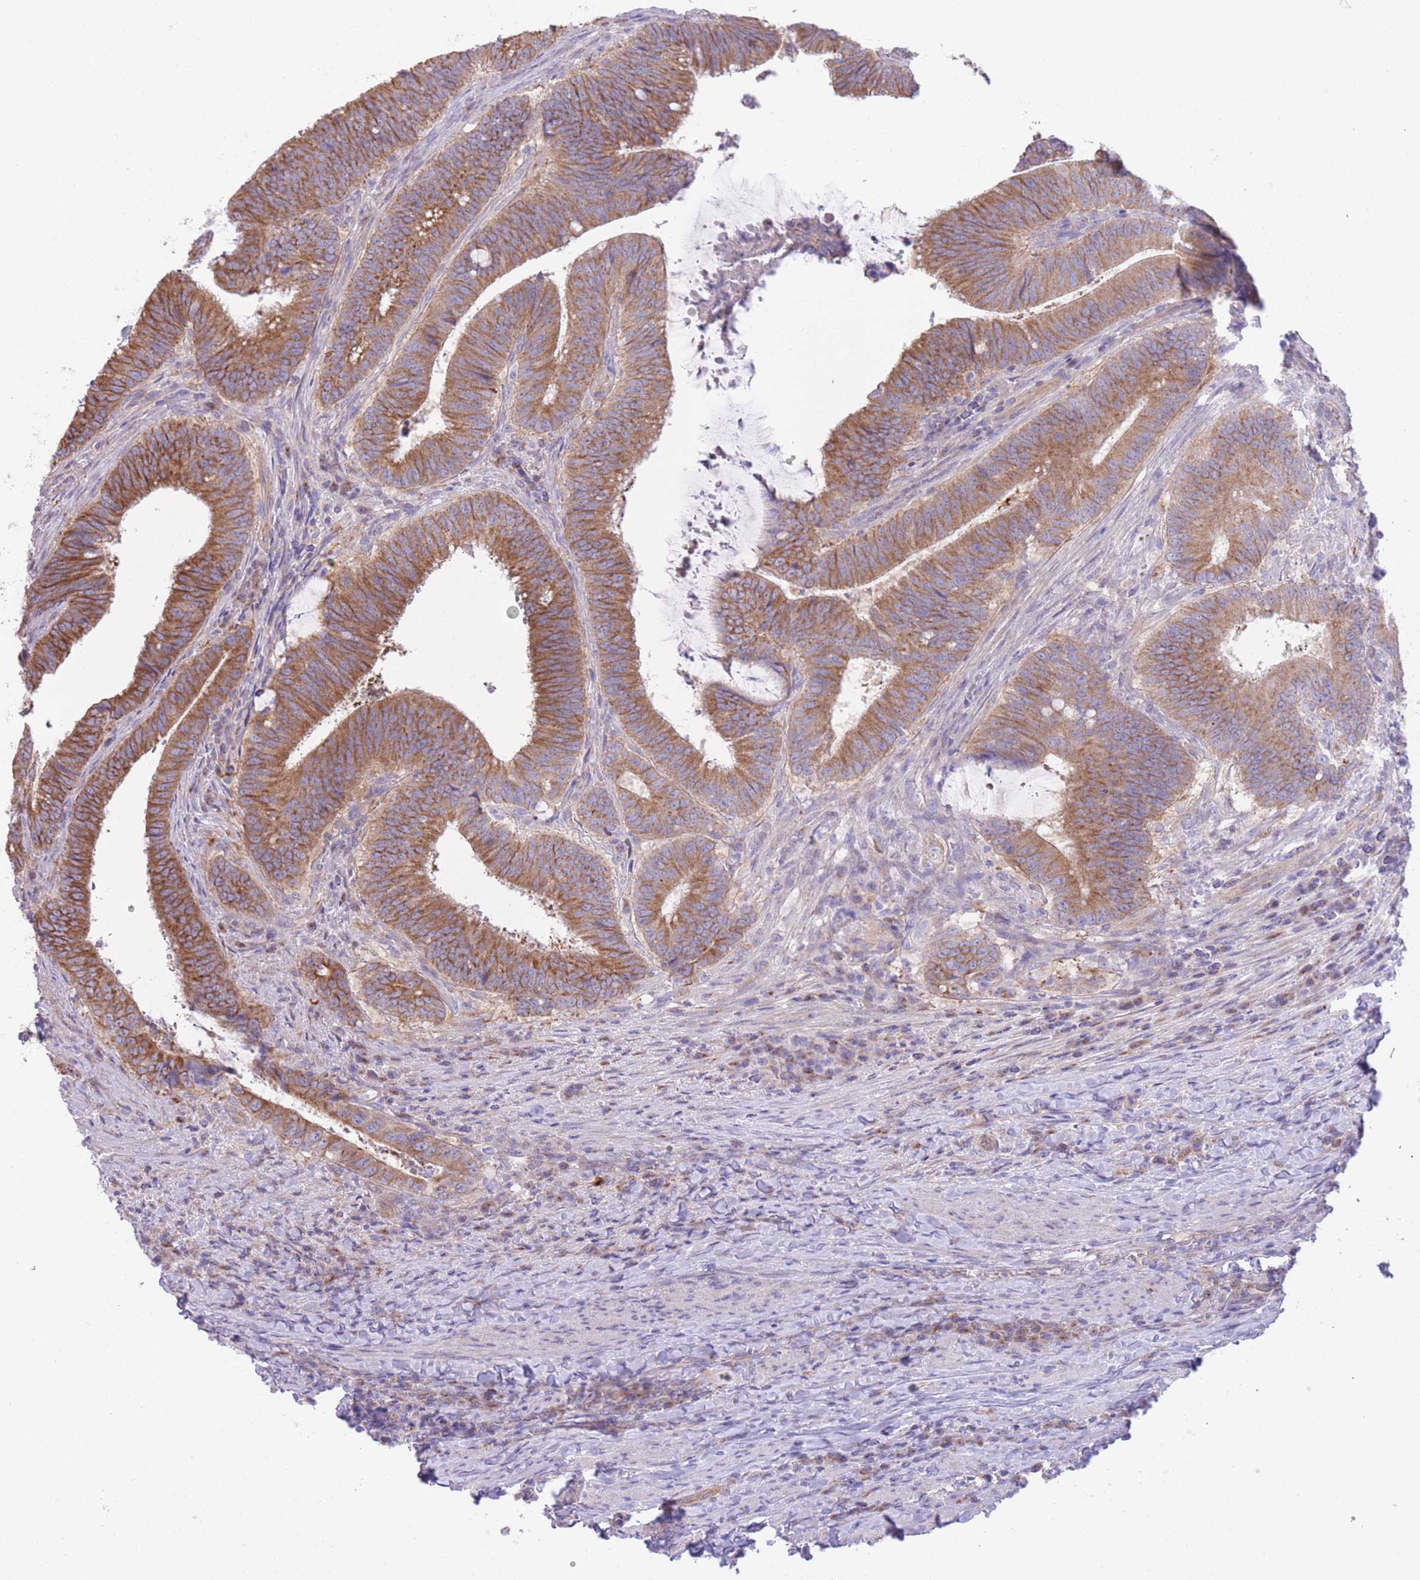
{"staining": {"intensity": "moderate", "quantity": ">75%", "location": "cytoplasmic/membranous"}, "tissue": "colorectal cancer", "cell_type": "Tumor cells", "image_type": "cancer", "snomed": [{"axis": "morphology", "description": "Adenocarcinoma, NOS"}, {"axis": "topography", "description": "Colon"}], "caption": "IHC (DAB) staining of human colorectal cancer exhibits moderate cytoplasmic/membranous protein expression in approximately >75% of tumor cells. The staining was performed using DAB (3,3'-diaminobenzidine), with brown indicating positive protein expression. Nuclei are stained blue with hematoxylin.", "gene": "RHOU", "patient": {"sex": "female", "age": 43}}